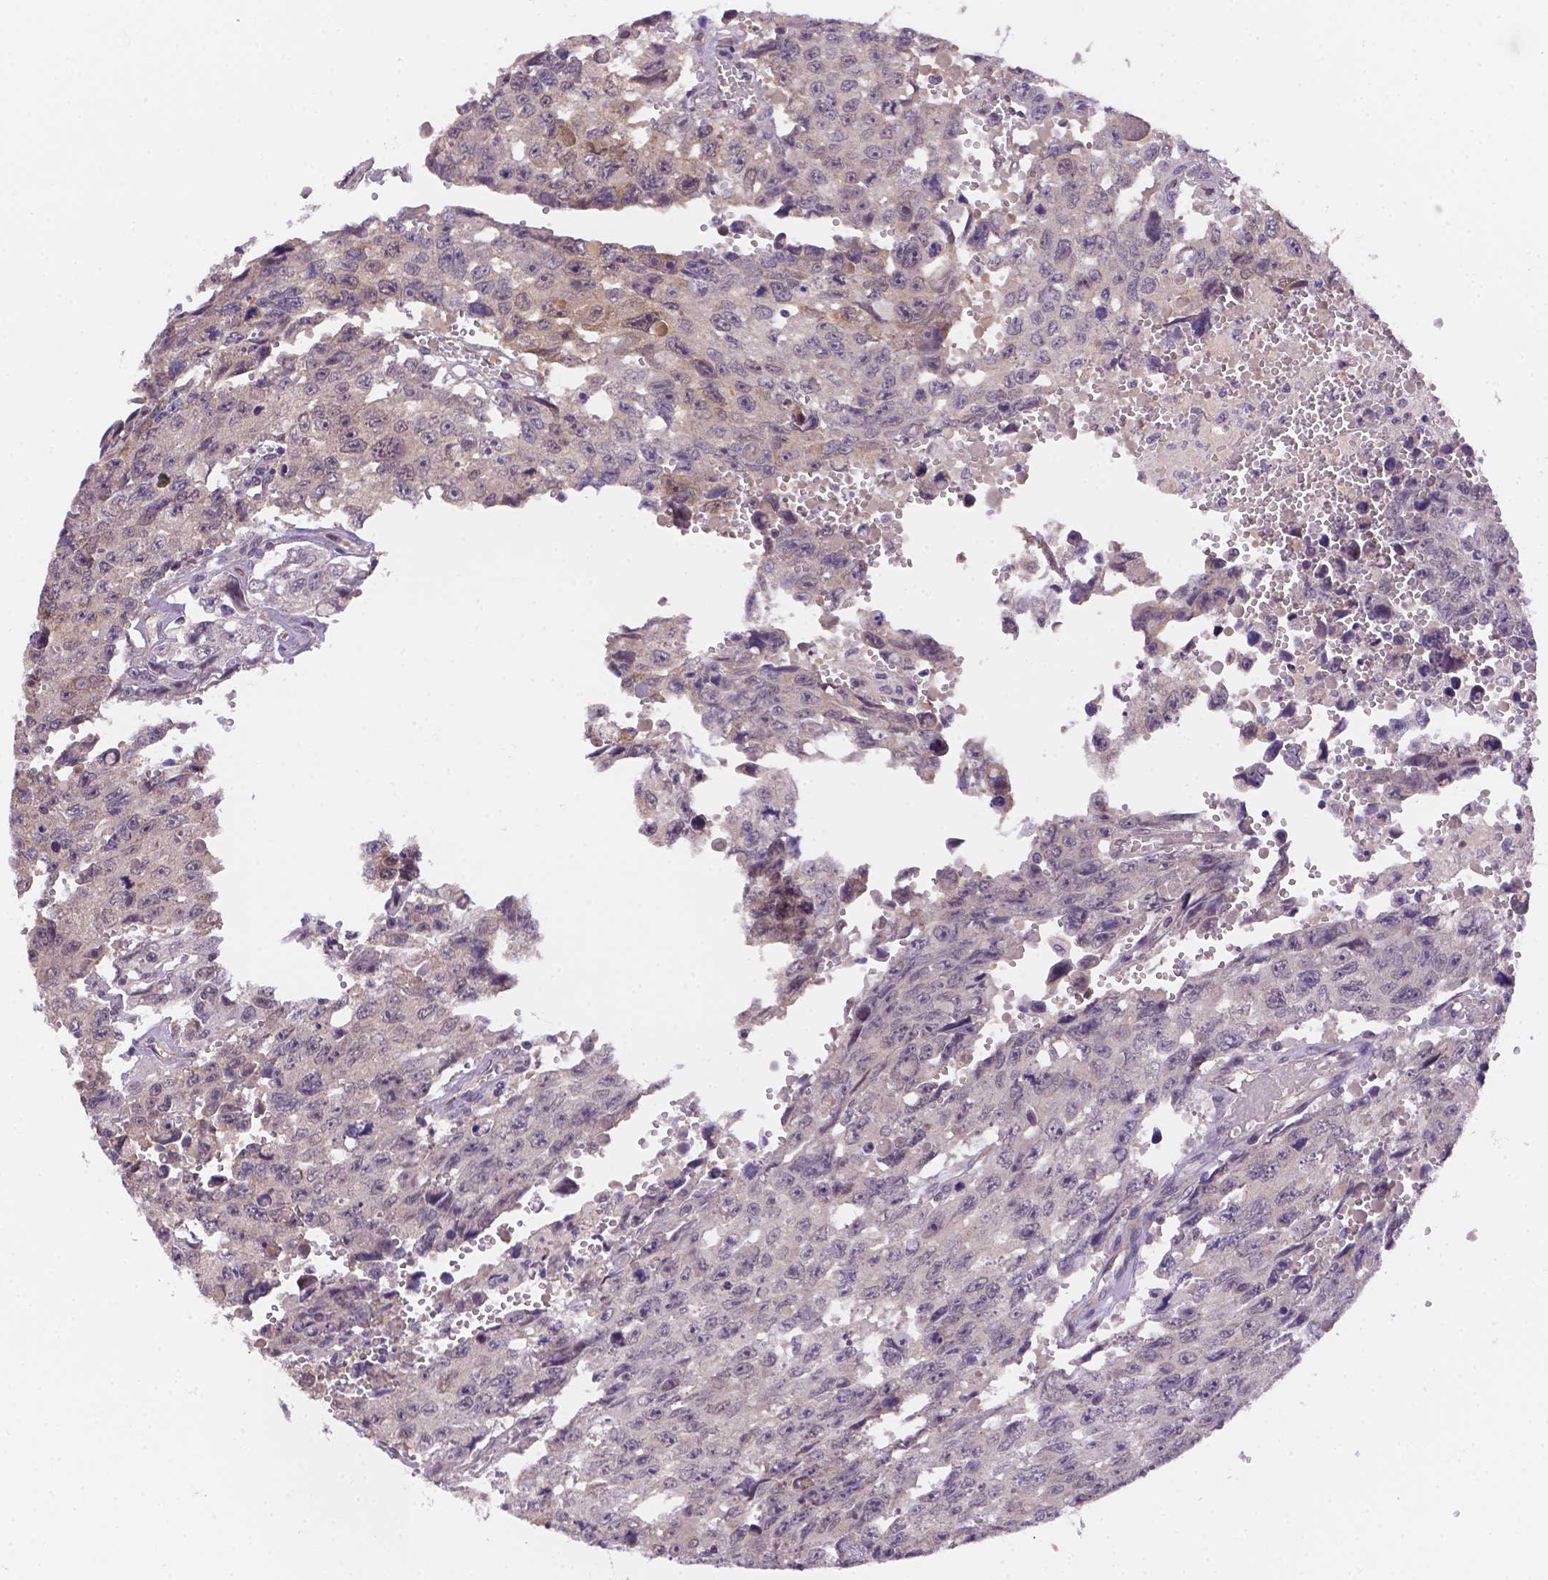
{"staining": {"intensity": "negative", "quantity": "none", "location": "none"}, "tissue": "testis cancer", "cell_type": "Tumor cells", "image_type": "cancer", "snomed": [{"axis": "morphology", "description": "Seminoma, NOS"}, {"axis": "topography", "description": "Testis"}], "caption": "Immunohistochemistry micrograph of human testis seminoma stained for a protein (brown), which exhibits no staining in tumor cells.", "gene": "NXPE2", "patient": {"sex": "male", "age": 26}}